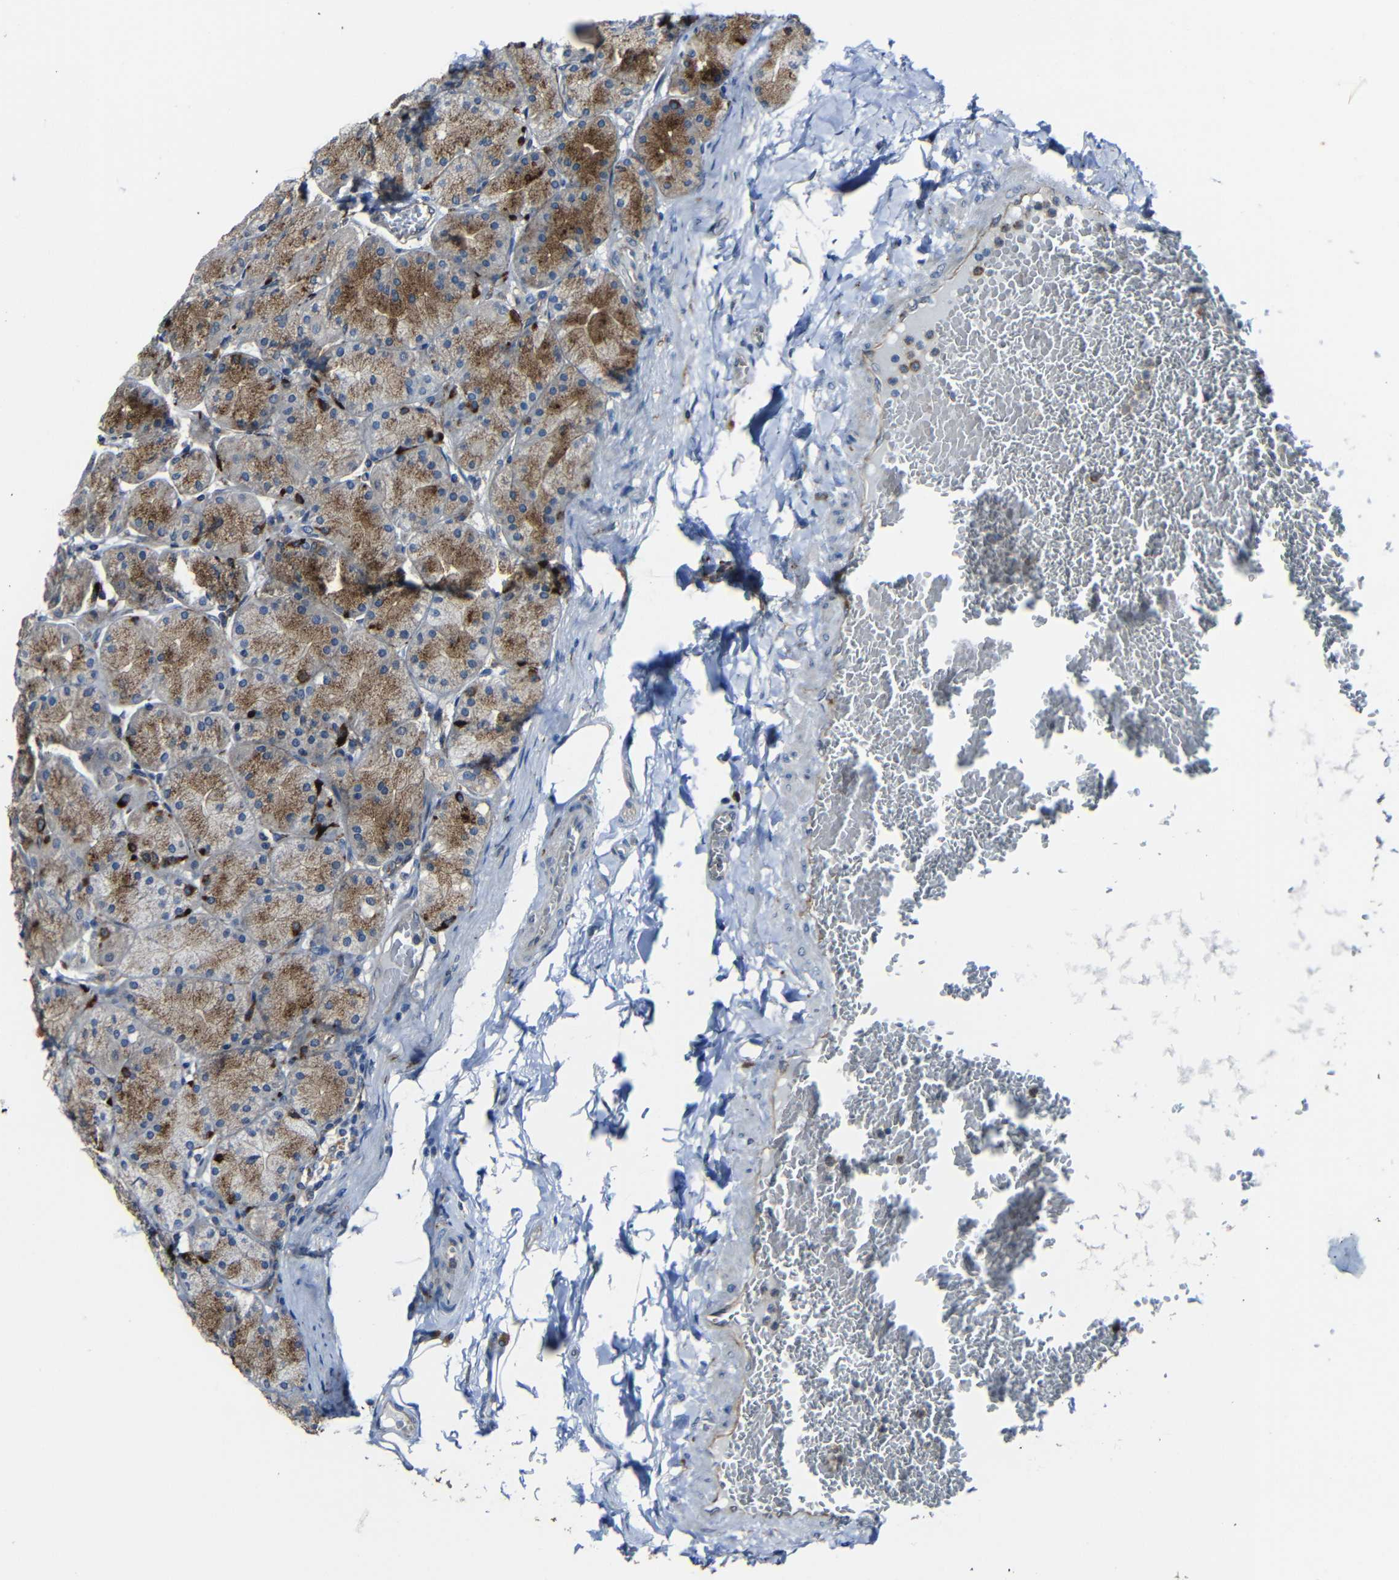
{"staining": {"intensity": "moderate", "quantity": ">75%", "location": "cytoplasmic/membranous"}, "tissue": "stomach", "cell_type": "Glandular cells", "image_type": "normal", "snomed": [{"axis": "morphology", "description": "Normal tissue, NOS"}, {"axis": "topography", "description": "Stomach, upper"}], "caption": "Glandular cells display medium levels of moderate cytoplasmic/membranous staining in about >75% of cells in benign stomach.", "gene": "DNAJC5", "patient": {"sex": "female", "age": 56}}